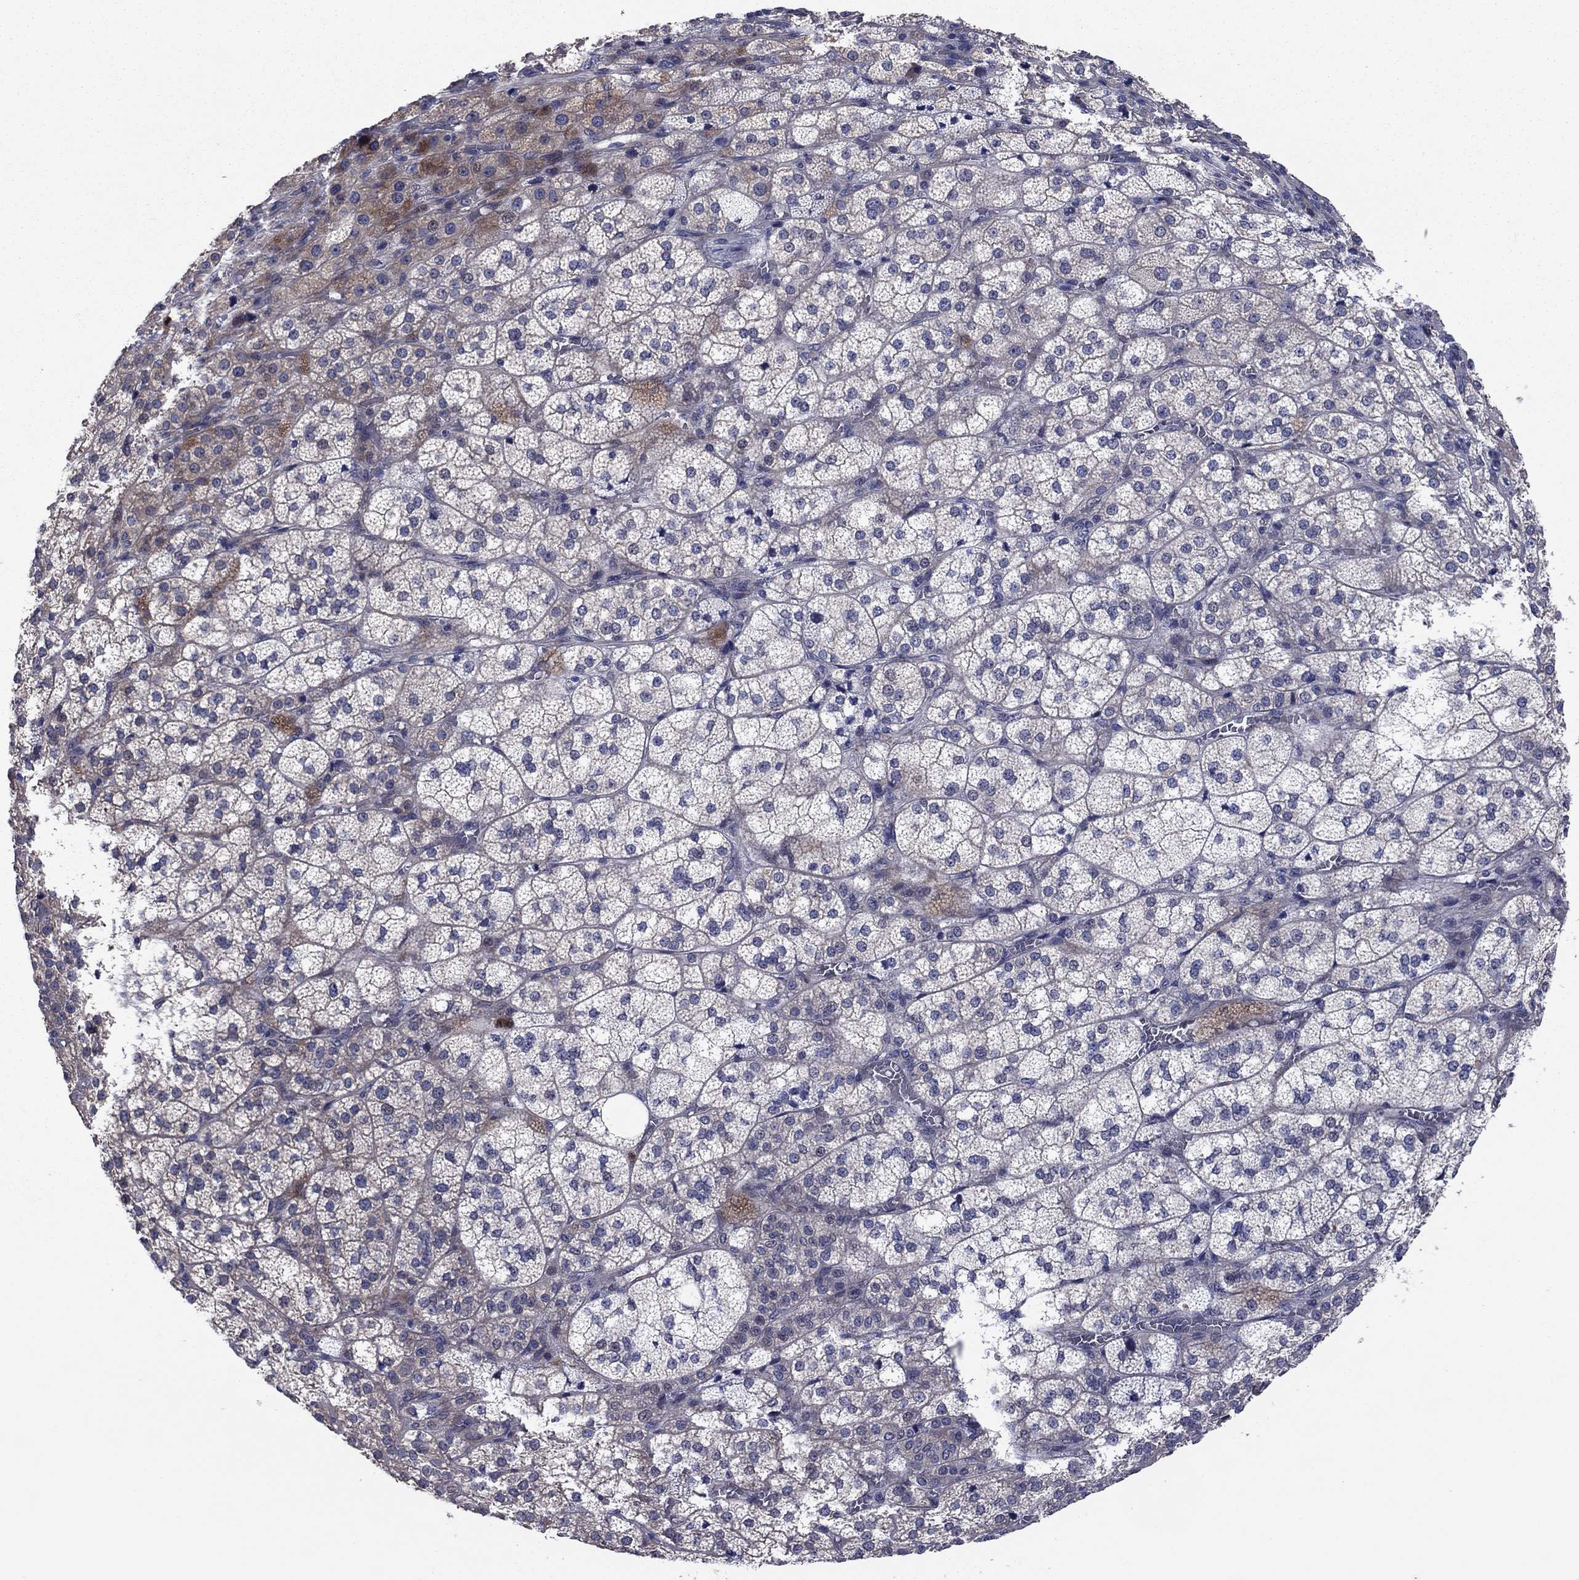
{"staining": {"intensity": "moderate", "quantity": "25%-75%", "location": "cytoplasmic/membranous"}, "tissue": "adrenal gland", "cell_type": "Glandular cells", "image_type": "normal", "snomed": [{"axis": "morphology", "description": "Normal tissue, NOS"}, {"axis": "topography", "description": "Adrenal gland"}], "caption": "An image of human adrenal gland stained for a protein reveals moderate cytoplasmic/membranous brown staining in glandular cells. The staining is performed using DAB (3,3'-diaminobenzidine) brown chromogen to label protein expression. The nuclei are counter-stained blue using hematoxylin.", "gene": "MSRB1", "patient": {"sex": "female", "age": 60}}